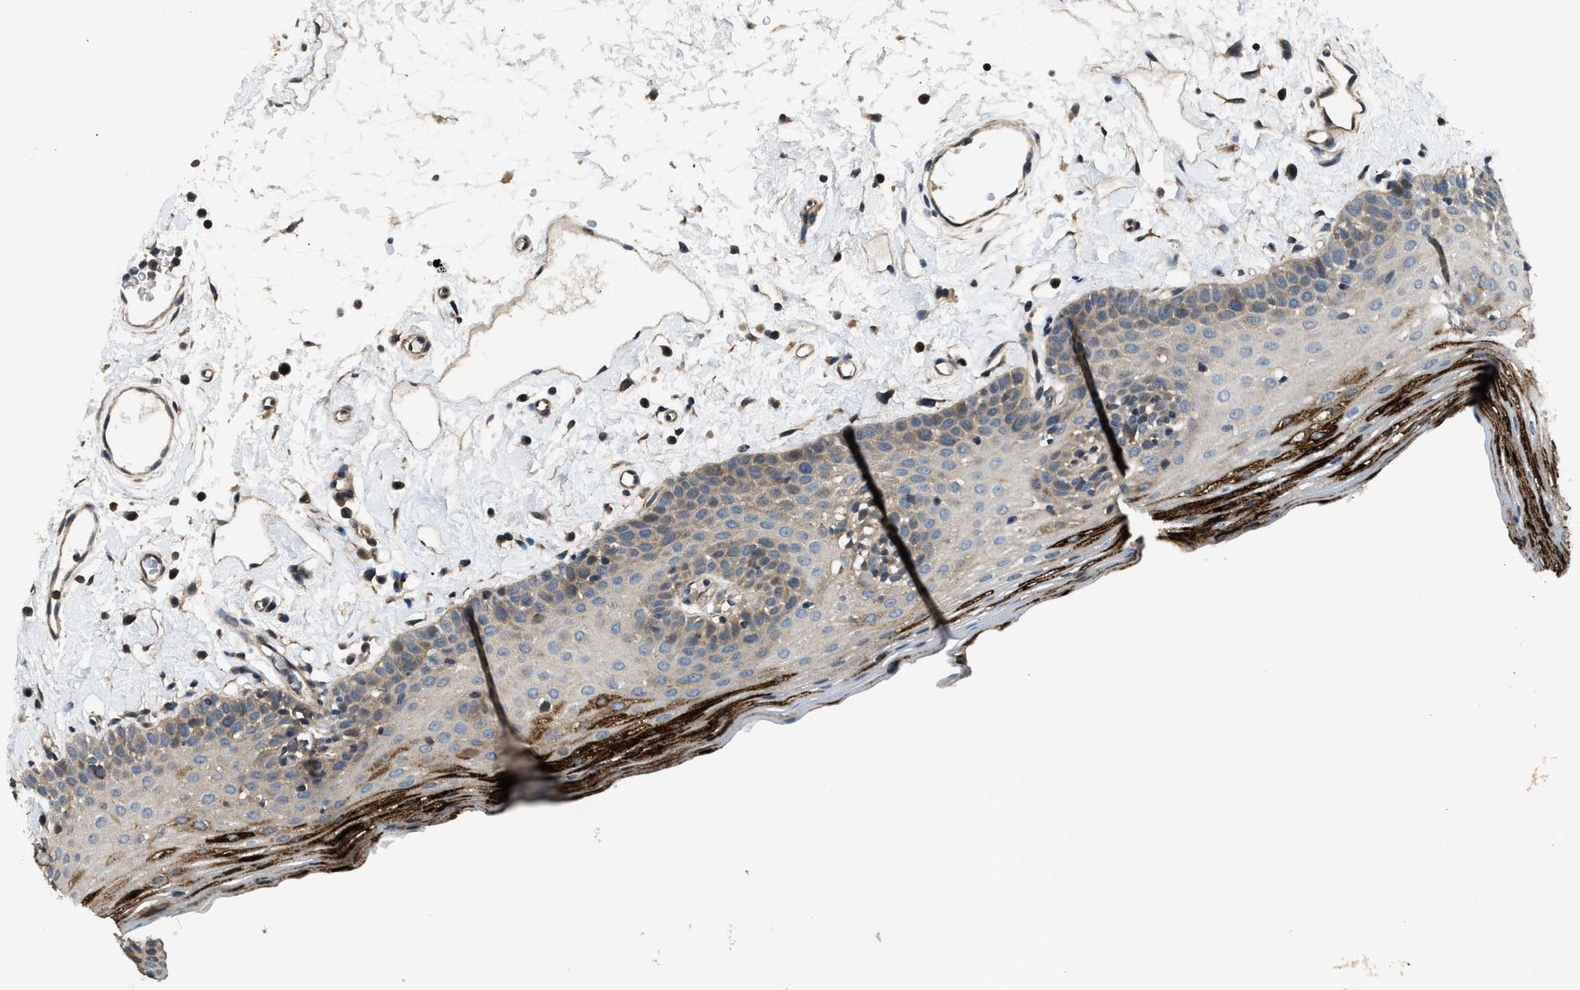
{"staining": {"intensity": "moderate", "quantity": "25%-75%", "location": "cytoplasmic/membranous"}, "tissue": "oral mucosa", "cell_type": "Squamous epithelial cells", "image_type": "normal", "snomed": [{"axis": "morphology", "description": "Normal tissue, NOS"}, {"axis": "topography", "description": "Oral tissue"}], "caption": "This micrograph displays unremarkable oral mucosa stained with immunohistochemistry to label a protein in brown. The cytoplasmic/membranous of squamous epithelial cells show moderate positivity for the protein. Nuclei are counter-stained blue.", "gene": "IL3RA", "patient": {"sex": "male", "age": 66}}